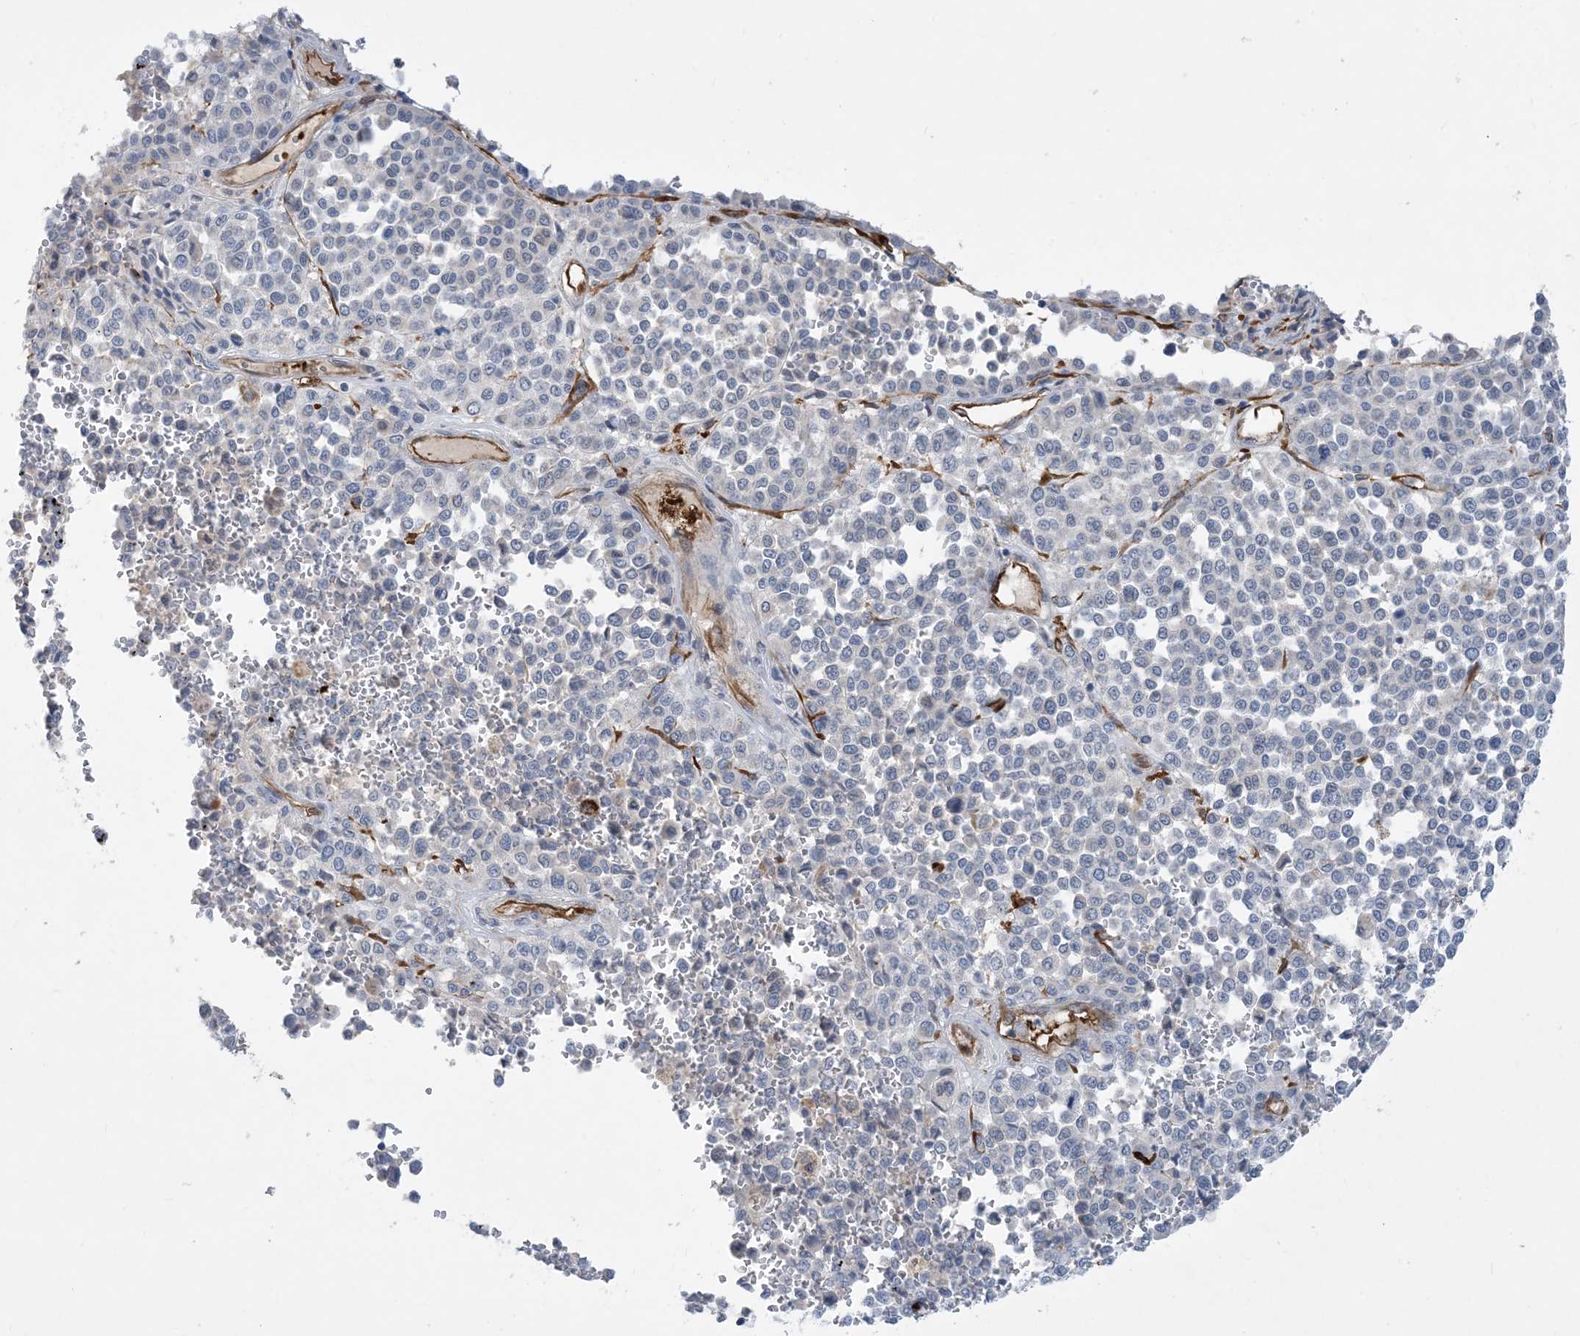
{"staining": {"intensity": "negative", "quantity": "none", "location": "none"}, "tissue": "melanoma", "cell_type": "Tumor cells", "image_type": "cancer", "snomed": [{"axis": "morphology", "description": "Malignant melanoma, Metastatic site"}, {"axis": "topography", "description": "Pancreas"}], "caption": "IHC image of neoplastic tissue: human malignant melanoma (metastatic site) stained with DAB (3,3'-diaminobenzidine) exhibits no significant protein staining in tumor cells.", "gene": "EIF2A", "patient": {"sex": "female", "age": 30}}